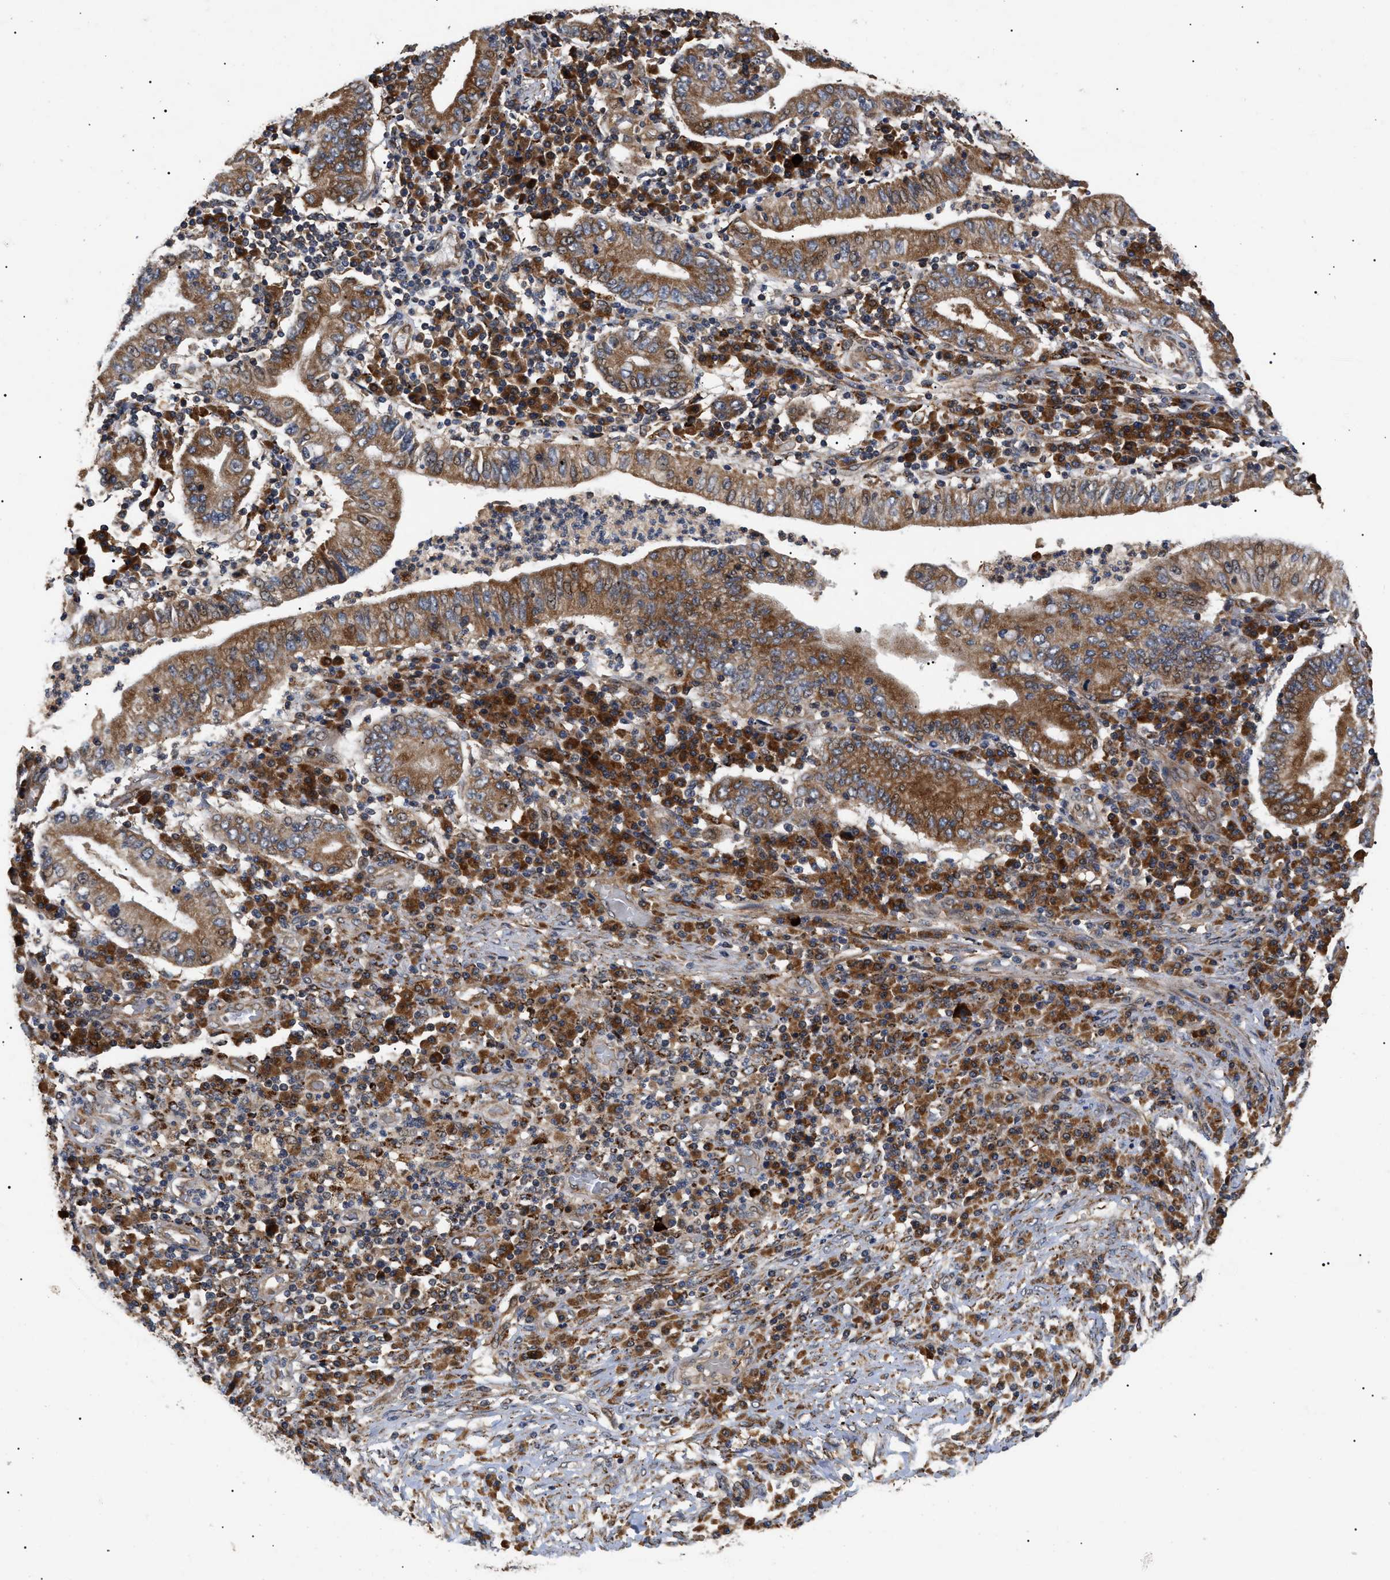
{"staining": {"intensity": "moderate", "quantity": ">75%", "location": "cytoplasmic/membranous,nuclear"}, "tissue": "stomach cancer", "cell_type": "Tumor cells", "image_type": "cancer", "snomed": [{"axis": "morphology", "description": "Normal tissue, NOS"}, {"axis": "morphology", "description": "Adenocarcinoma, NOS"}, {"axis": "topography", "description": "Esophagus"}, {"axis": "topography", "description": "Stomach, upper"}, {"axis": "topography", "description": "Peripheral nerve tissue"}], "caption": "IHC of adenocarcinoma (stomach) demonstrates medium levels of moderate cytoplasmic/membranous and nuclear positivity in approximately >75% of tumor cells. (DAB (3,3'-diaminobenzidine) IHC, brown staining for protein, blue staining for nuclei).", "gene": "ASTL", "patient": {"sex": "male", "age": 62}}